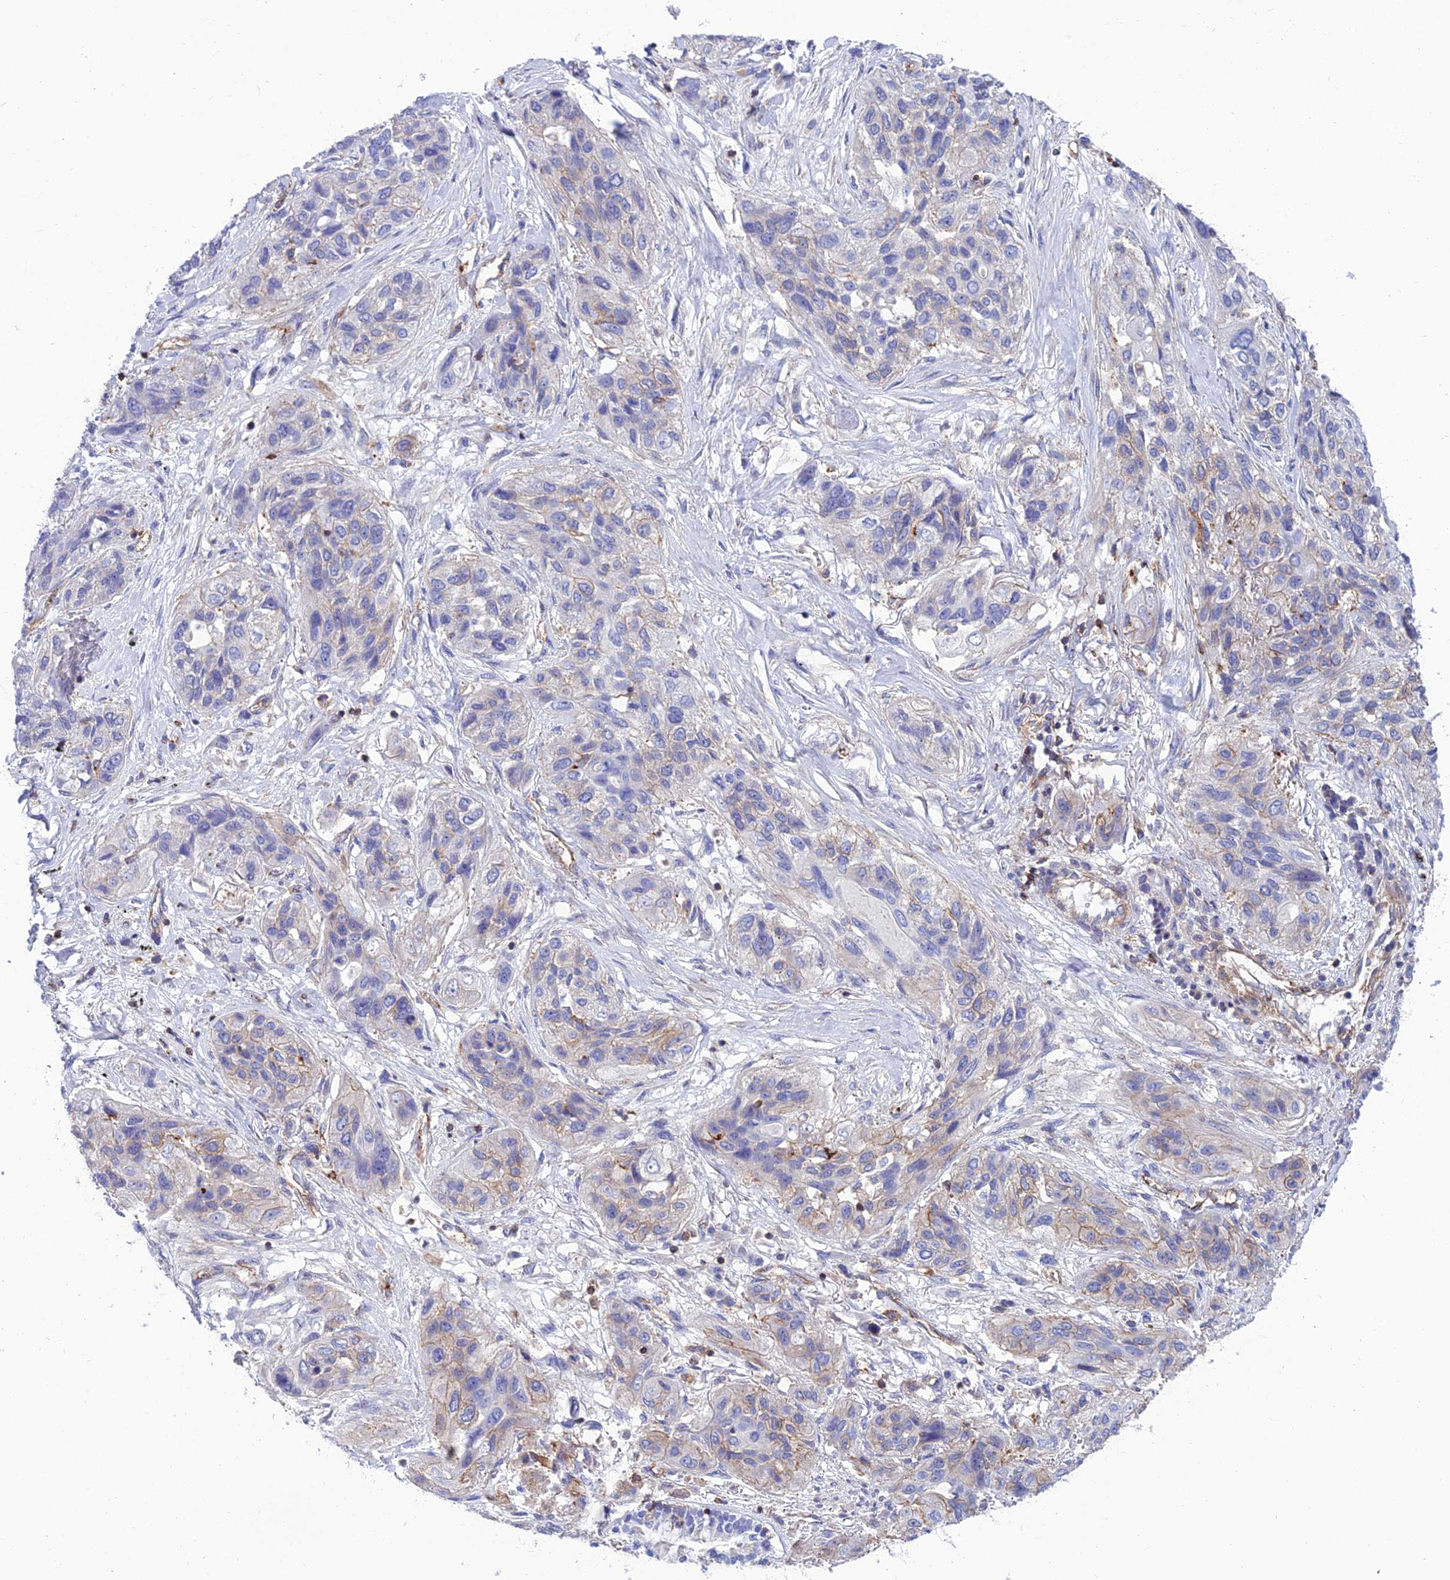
{"staining": {"intensity": "negative", "quantity": "none", "location": "none"}, "tissue": "lung cancer", "cell_type": "Tumor cells", "image_type": "cancer", "snomed": [{"axis": "morphology", "description": "Squamous cell carcinoma, NOS"}, {"axis": "topography", "description": "Lung"}], "caption": "Tumor cells are negative for protein expression in human squamous cell carcinoma (lung). The staining is performed using DAB brown chromogen with nuclei counter-stained in using hematoxylin.", "gene": "PPP1R18", "patient": {"sex": "female", "age": 70}}